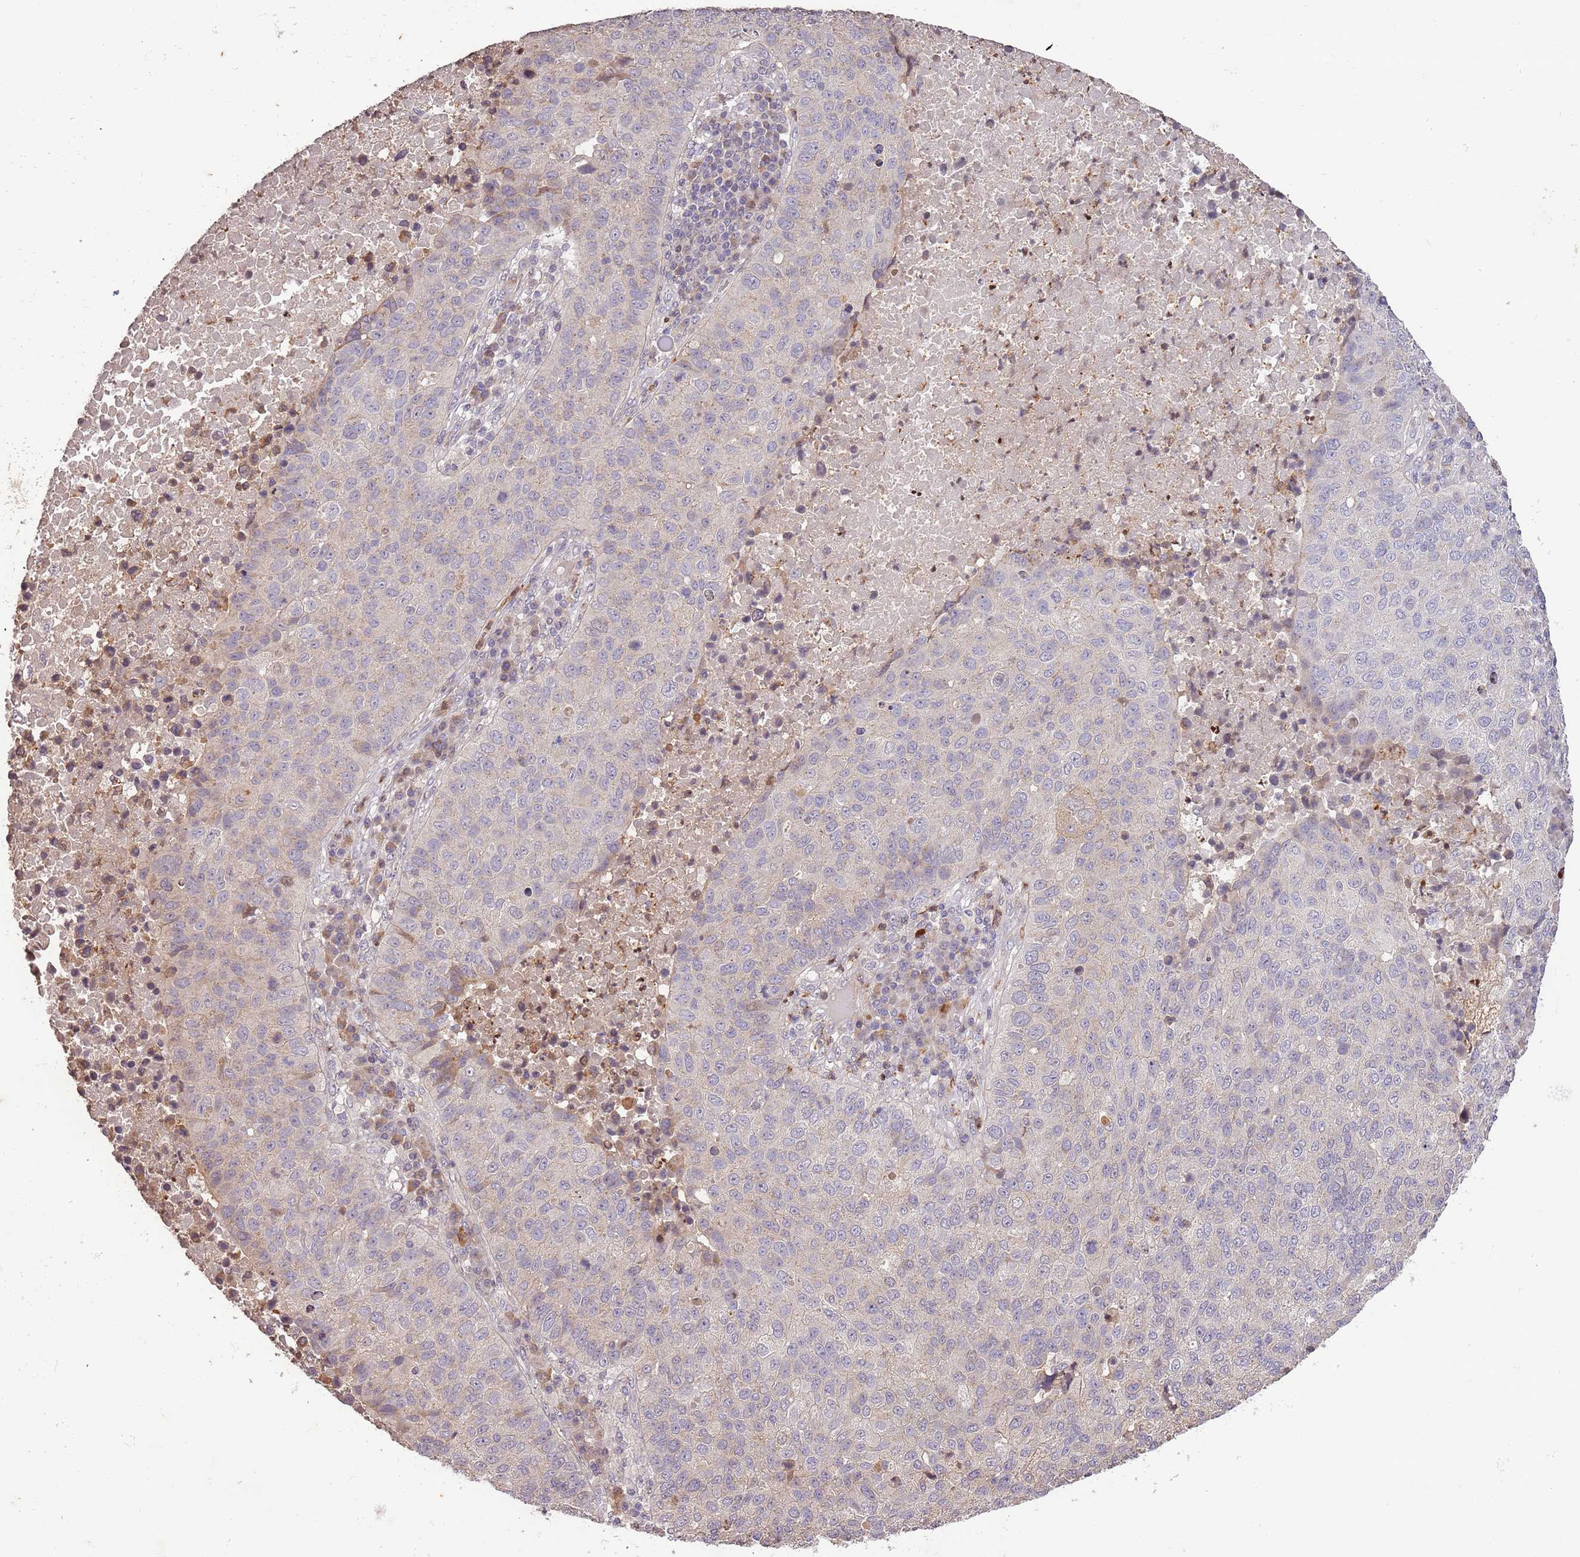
{"staining": {"intensity": "negative", "quantity": "none", "location": "none"}, "tissue": "lung cancer", "cell_type": "Tumor cells", "image_type": "cancer", "snomed": [{"axis": "morphology", "description": "Squamous cell carcinoma, NOS"}, {"axis": "topography", "description": "Lung"}], "caption": "This is an IHC micrograph of human lung cancer (squamous cell carcinoma). There is no expression in tumor cells.", "gene": "SLC16A4", "patient": {"sex": "male", "age": 73}}